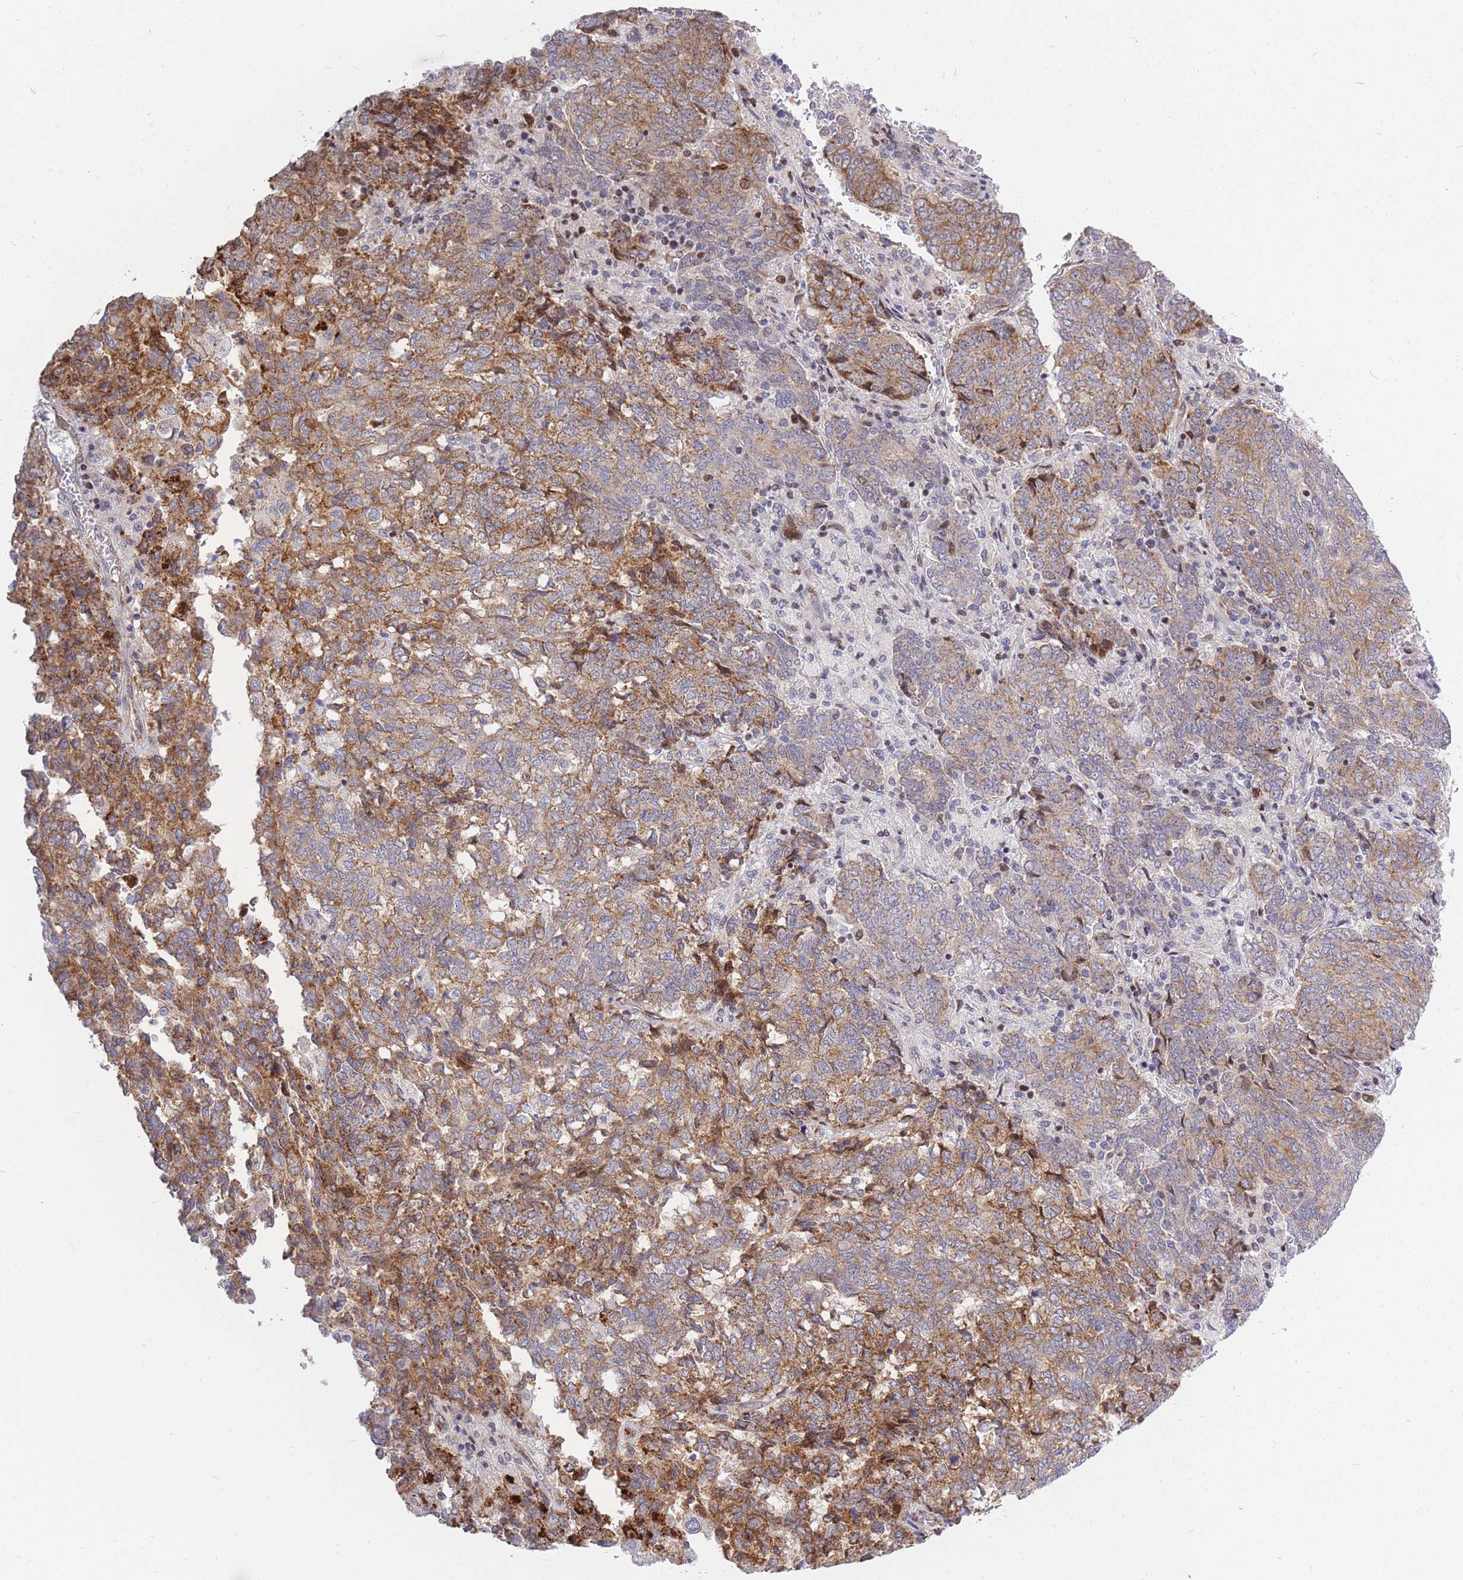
{"staining": {"intensity": "moderate", "quantity": ">75%", "location": "cytoplasmic/membranous"}, "tissue": "endometrial cancer", "cell_type": "Tumor cells", "image_type": "cancer", "snomed": [{"axis": "morphology", "description": "Adenocarcinoma, NOS"}, {"axis": "topography", "description": "Endometrium"}], "caption": "Protein staining of endometrial cancer (adenocarcinoma) tissue reveals moderate cytoplasmic/membranous positivity in about >75% of tumor cells.", "gene": "MOB4", "patient": {"sex": "female", "age": 80}}